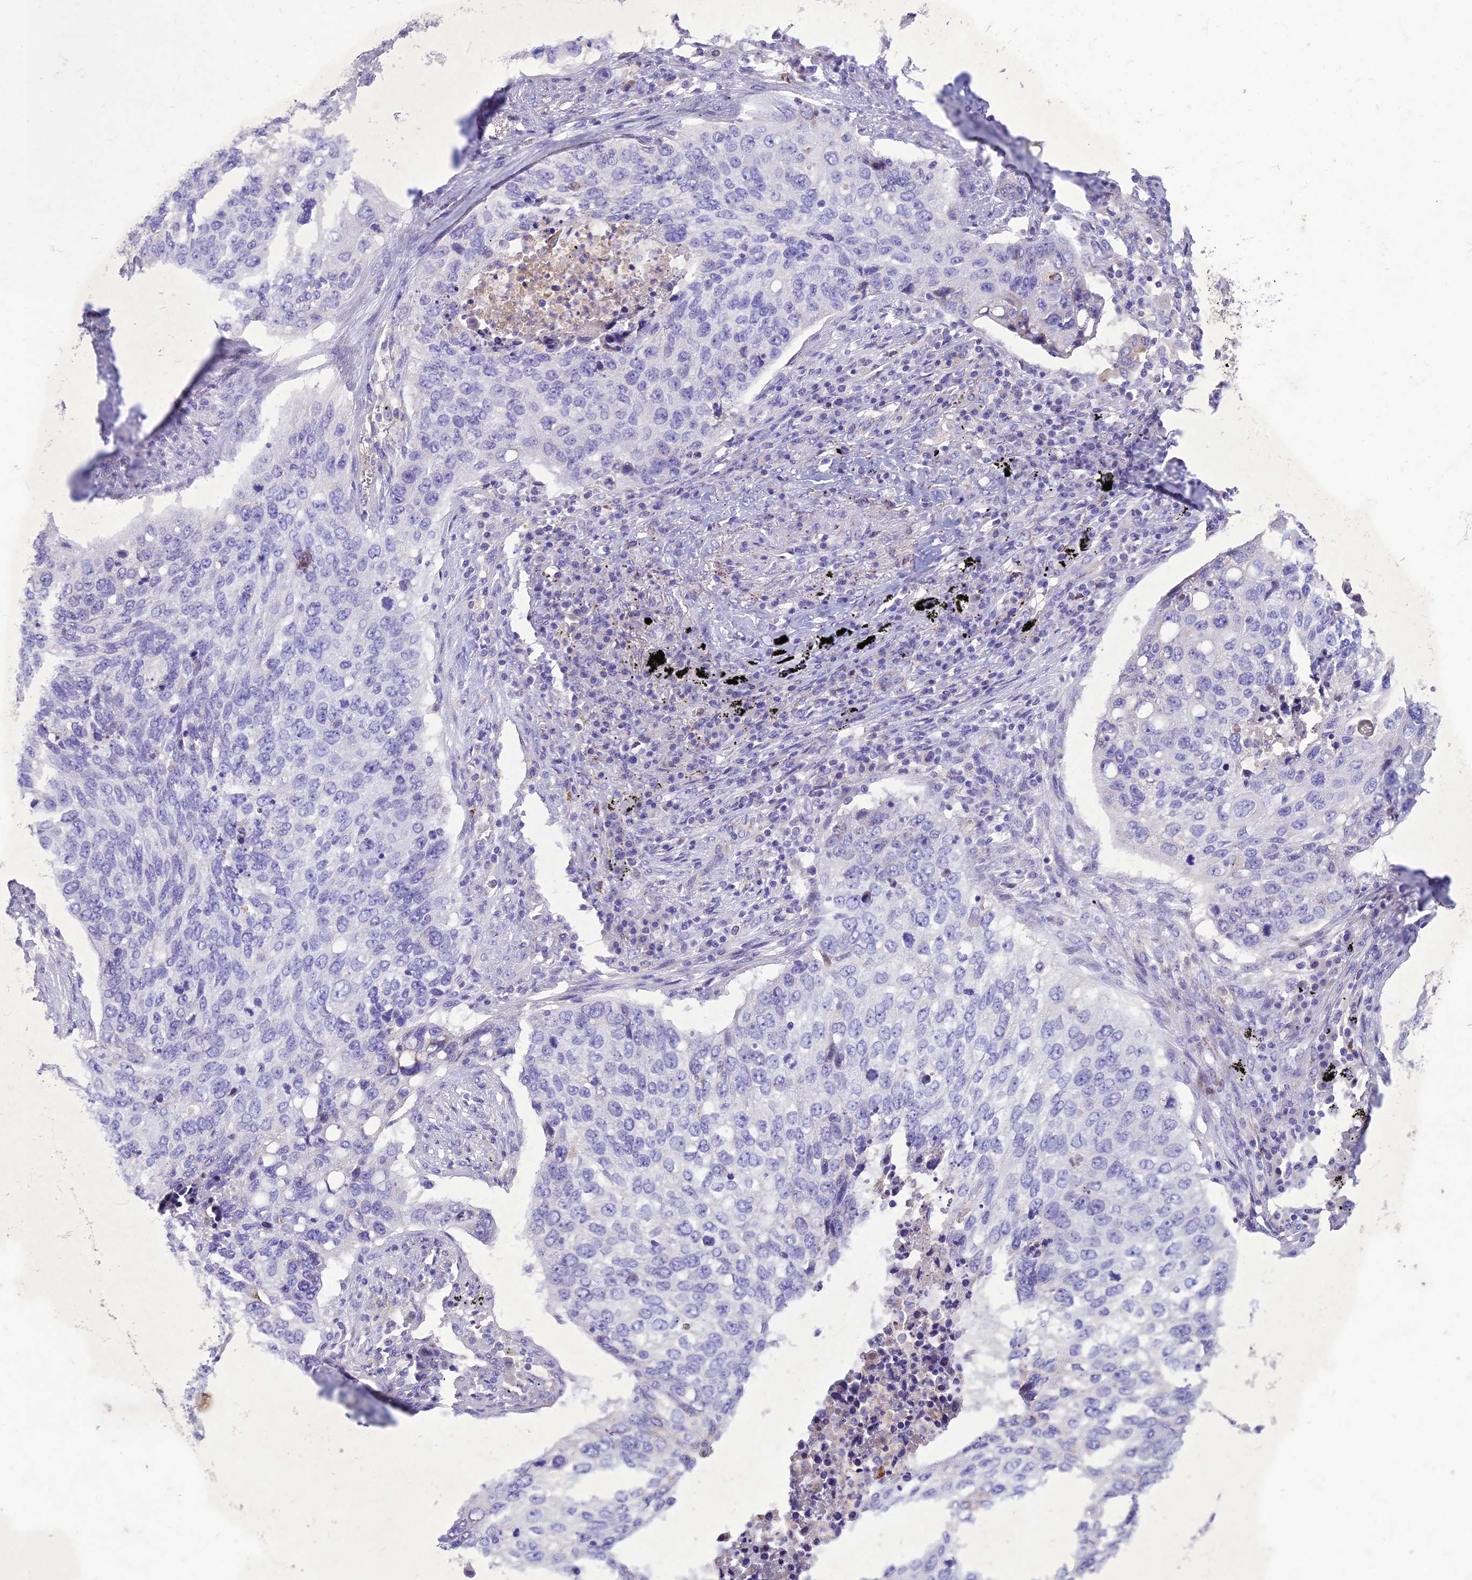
{"staining": {"intensity": "negative", "quantity": "none", "location": "none"}, "tissue": "lung cancer", "cell_type": "Tumor cells", "image_type": "cancer", "snomed": [{"axis": "morphology", "description": "Squamous cell carcinoma, NOS"}, {"axis": "topography", "description": "Lung"}], "caption": "IHC of human lung cancer (squamous cell carcinoma) displays no staining in tumor cells.", "gene": "SLC13A5", "patient": {"sex": "female", "age": 63}}